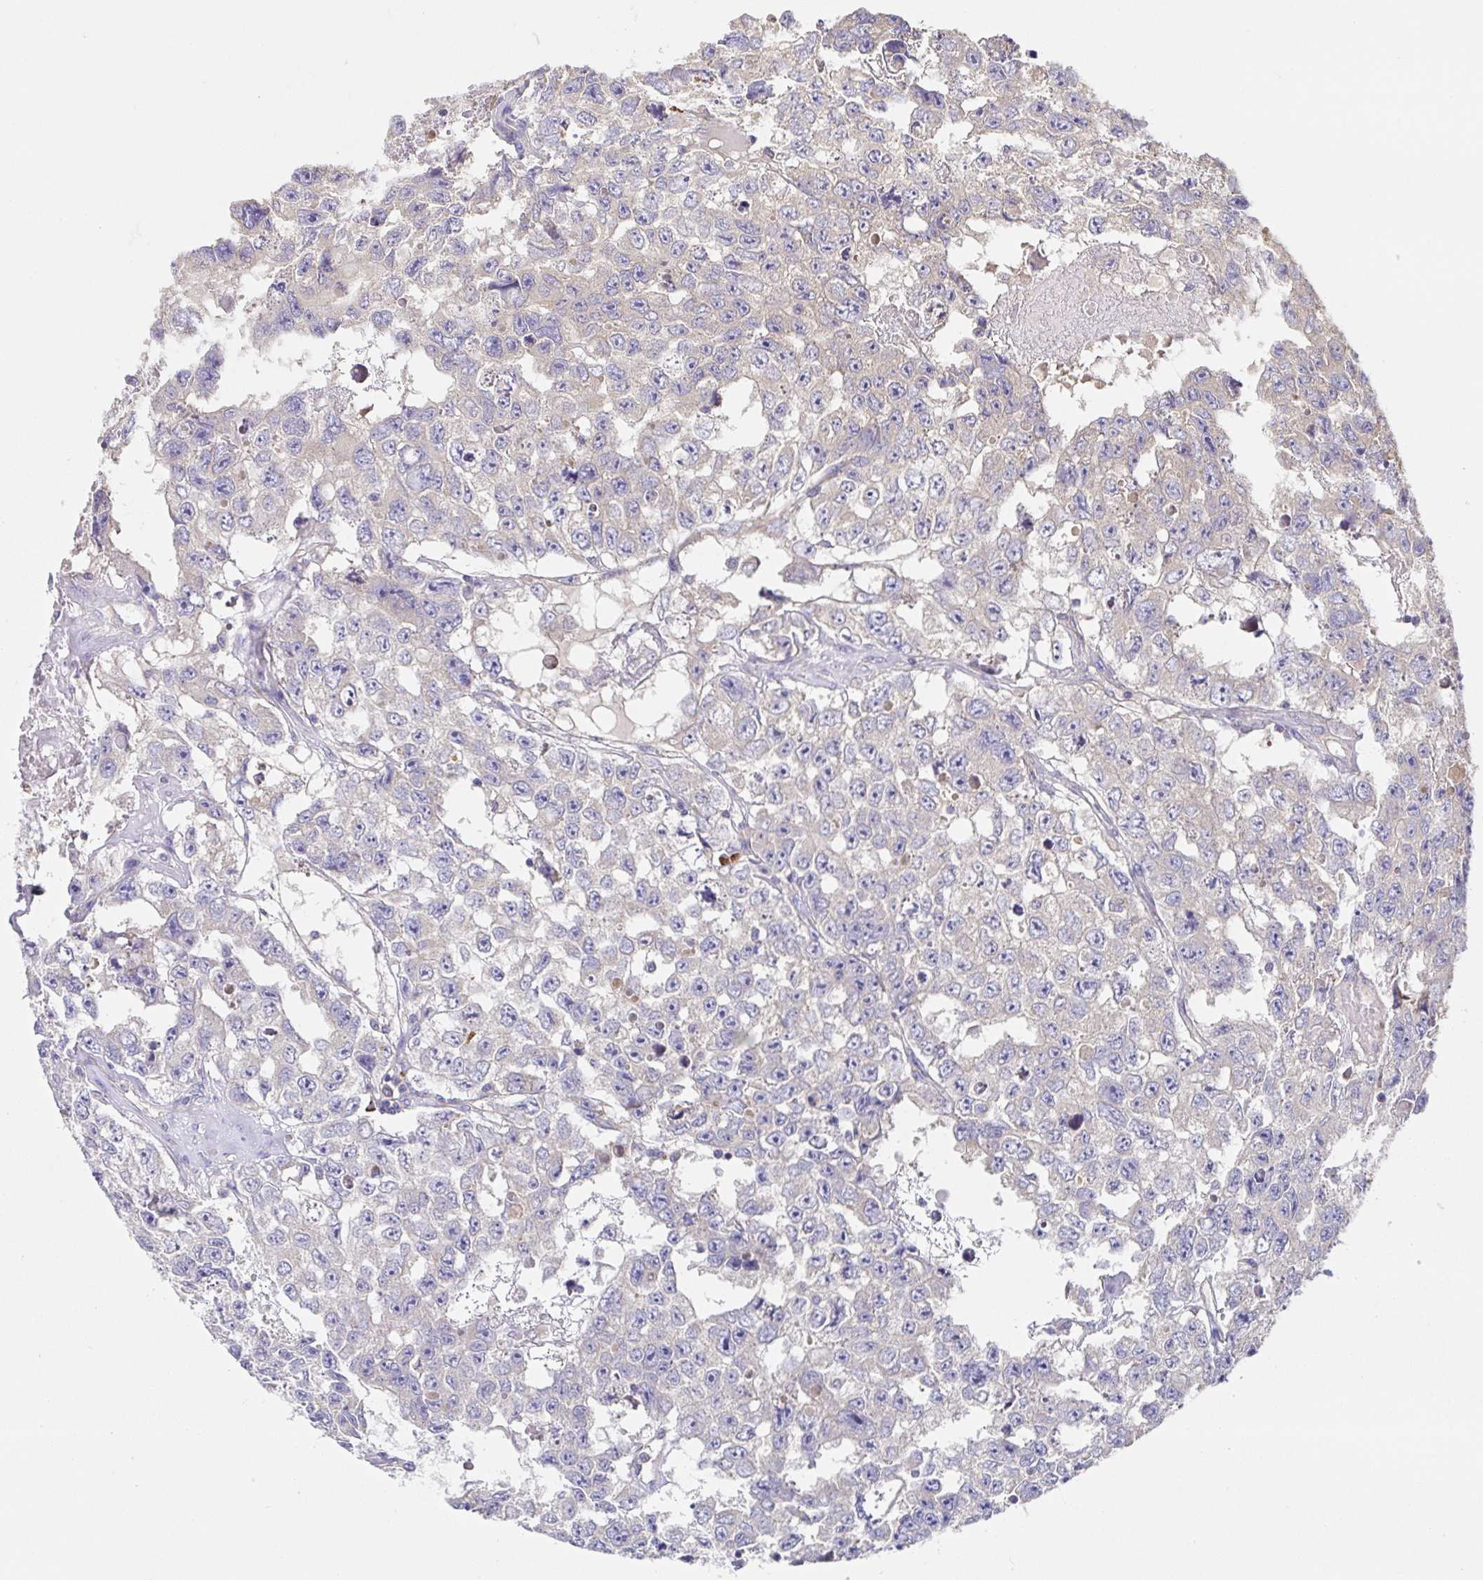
{"staining": {"intensity": "negative", "quantity": "none", "location": "none"}, "tissue": "testis cancer", "cell_type": "Tumor cells", "image_type": "cancer", "snomed": [{"axis": "morphology", "description": "Seminoma, NOS"}, {"axis": "topography", "description": "Testis"}], "caption": "A photomicrograph of human seminoma (testis) is negative for staining in tumor cells.", "gene": "HAGH", "patient": {"sex": "male", "age": 26}}